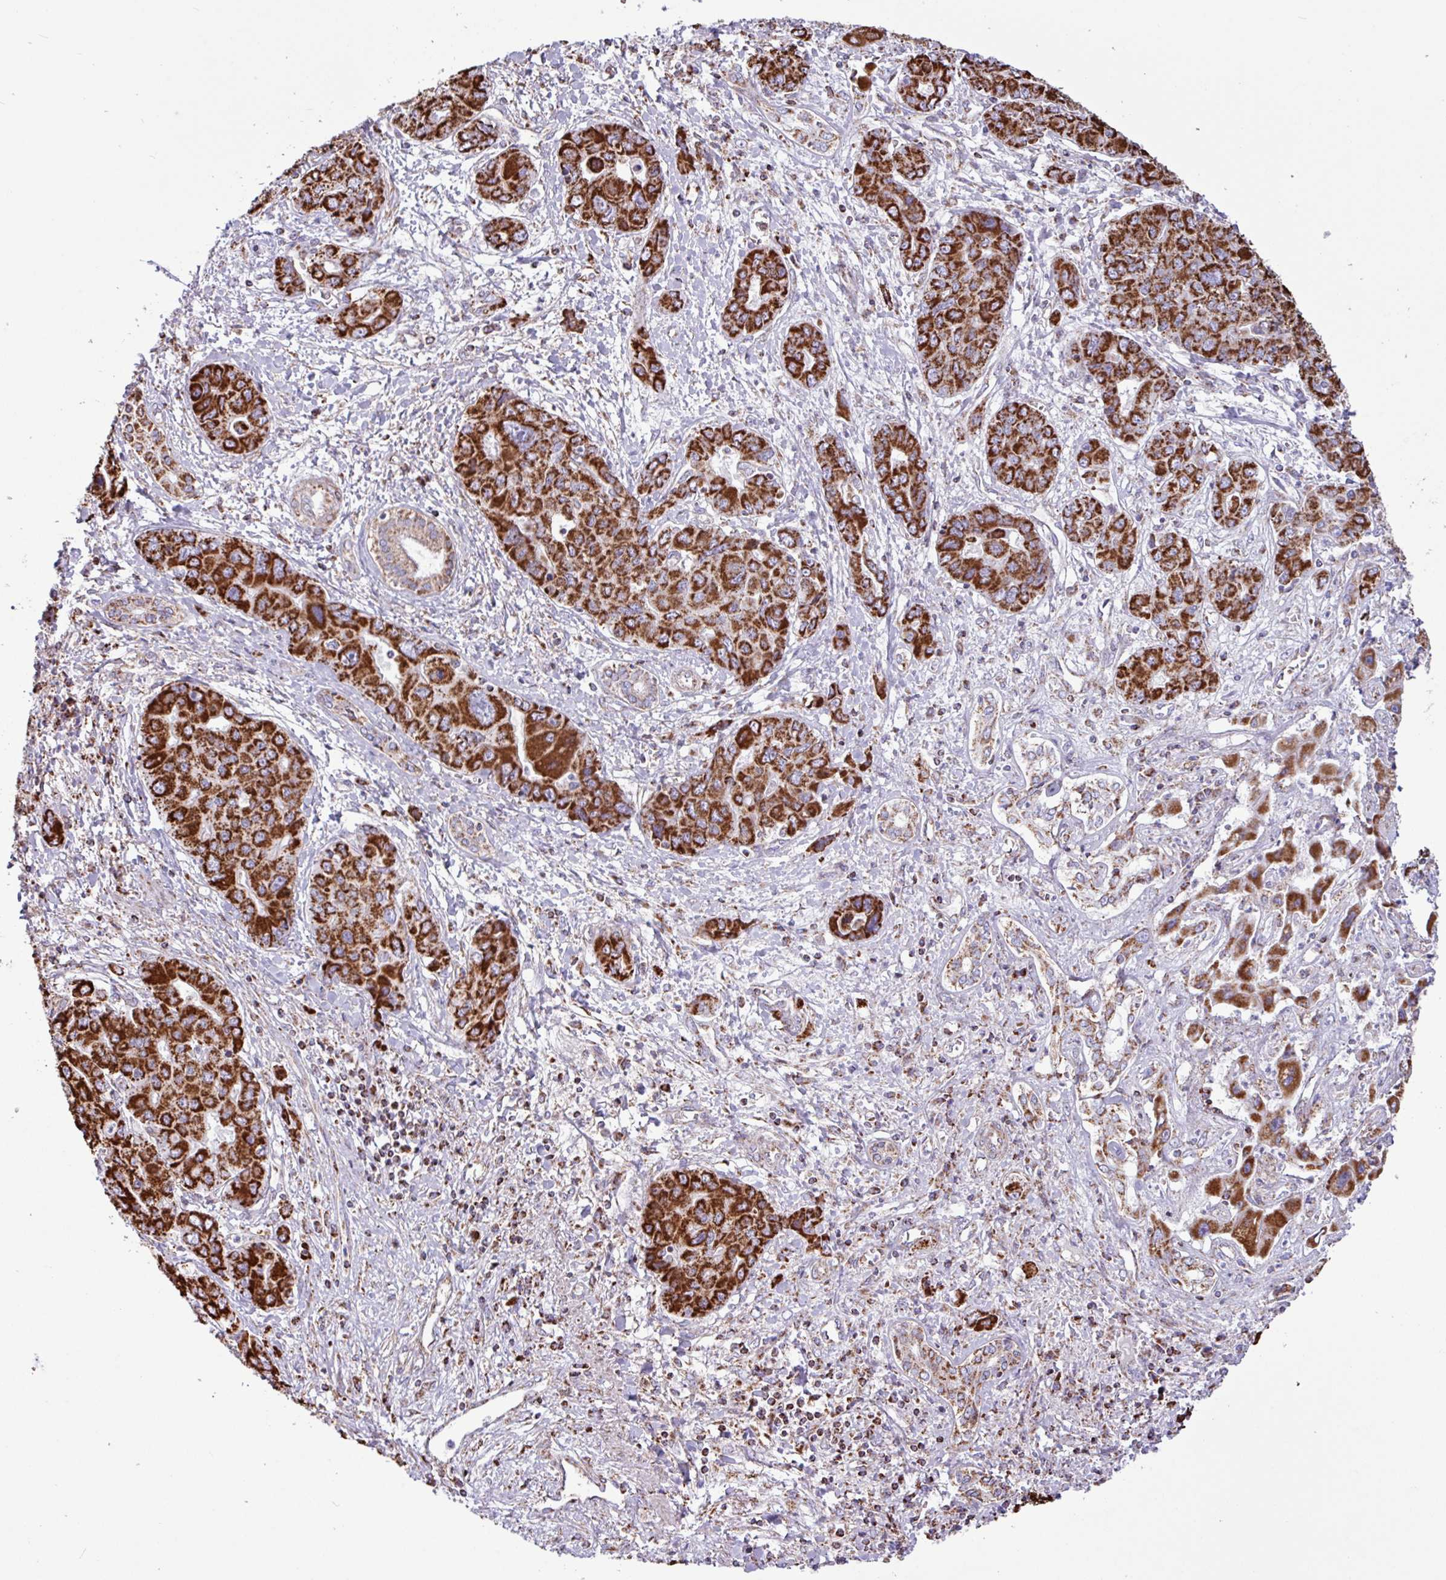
{"staining": {"intensity": "strong", "quantity": ">75%", "location": "cytoplasmic/membranous"}, "tissue": "liver cancer", "cell_type": "Tumor cells", "image_type": "cancer", "snomed": [{"axis": "morphology", "description": "Cholangiocarcinoma"}, {"axis": "topography", "description": "Liver"}], "caption": "Protein expression analysis of human liver cancer reveals strong cytoplasmic/membranous expression in approximately >75% of tumor cells. (brown staining indicates protein expression, while blue staining denotes nuclei).", "gene": "RTL3", "patient": {"sex": "male", "age": 67}}